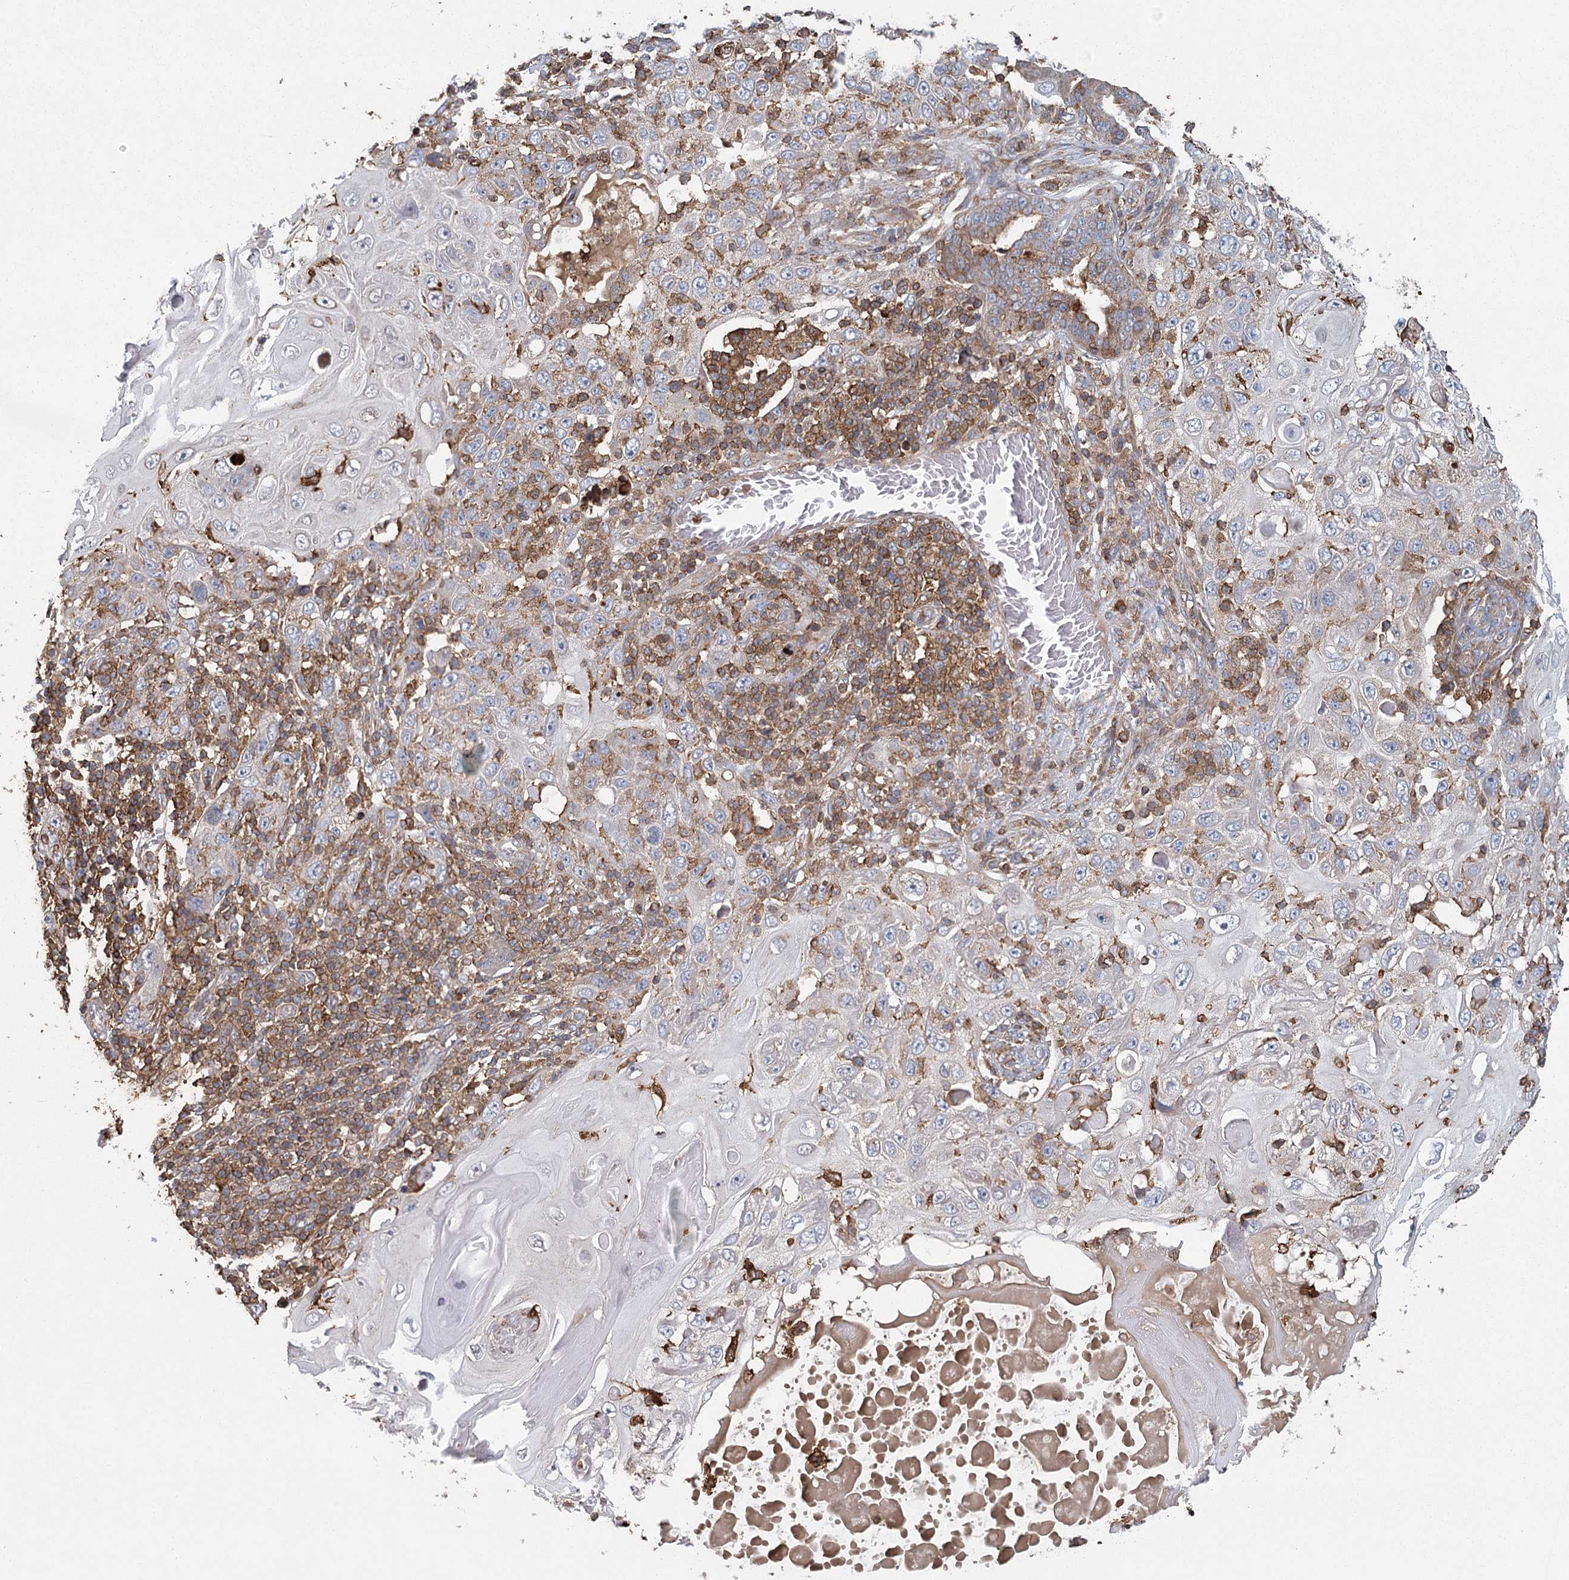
{"staining": {"intensity": "negative", "quantity": "none", "location": "none"}, "tissue": "skin cancer", "cell_type": "Tumor cells", "image_type": "cancer", "snomed": [{"axis": "morphology", "description": "Squamous cell carcinoma, NOS"}, {"axis": "topography", "description": "Skin"}], "caption": "Immunohistochemistry of human skin cancer reveals no staining in tumor cells. (DAB immunohistochemistry with hematoxylin counter stain).", "gene": "PLEKHA7", "patient": {"sex": "female", "age": 88}}